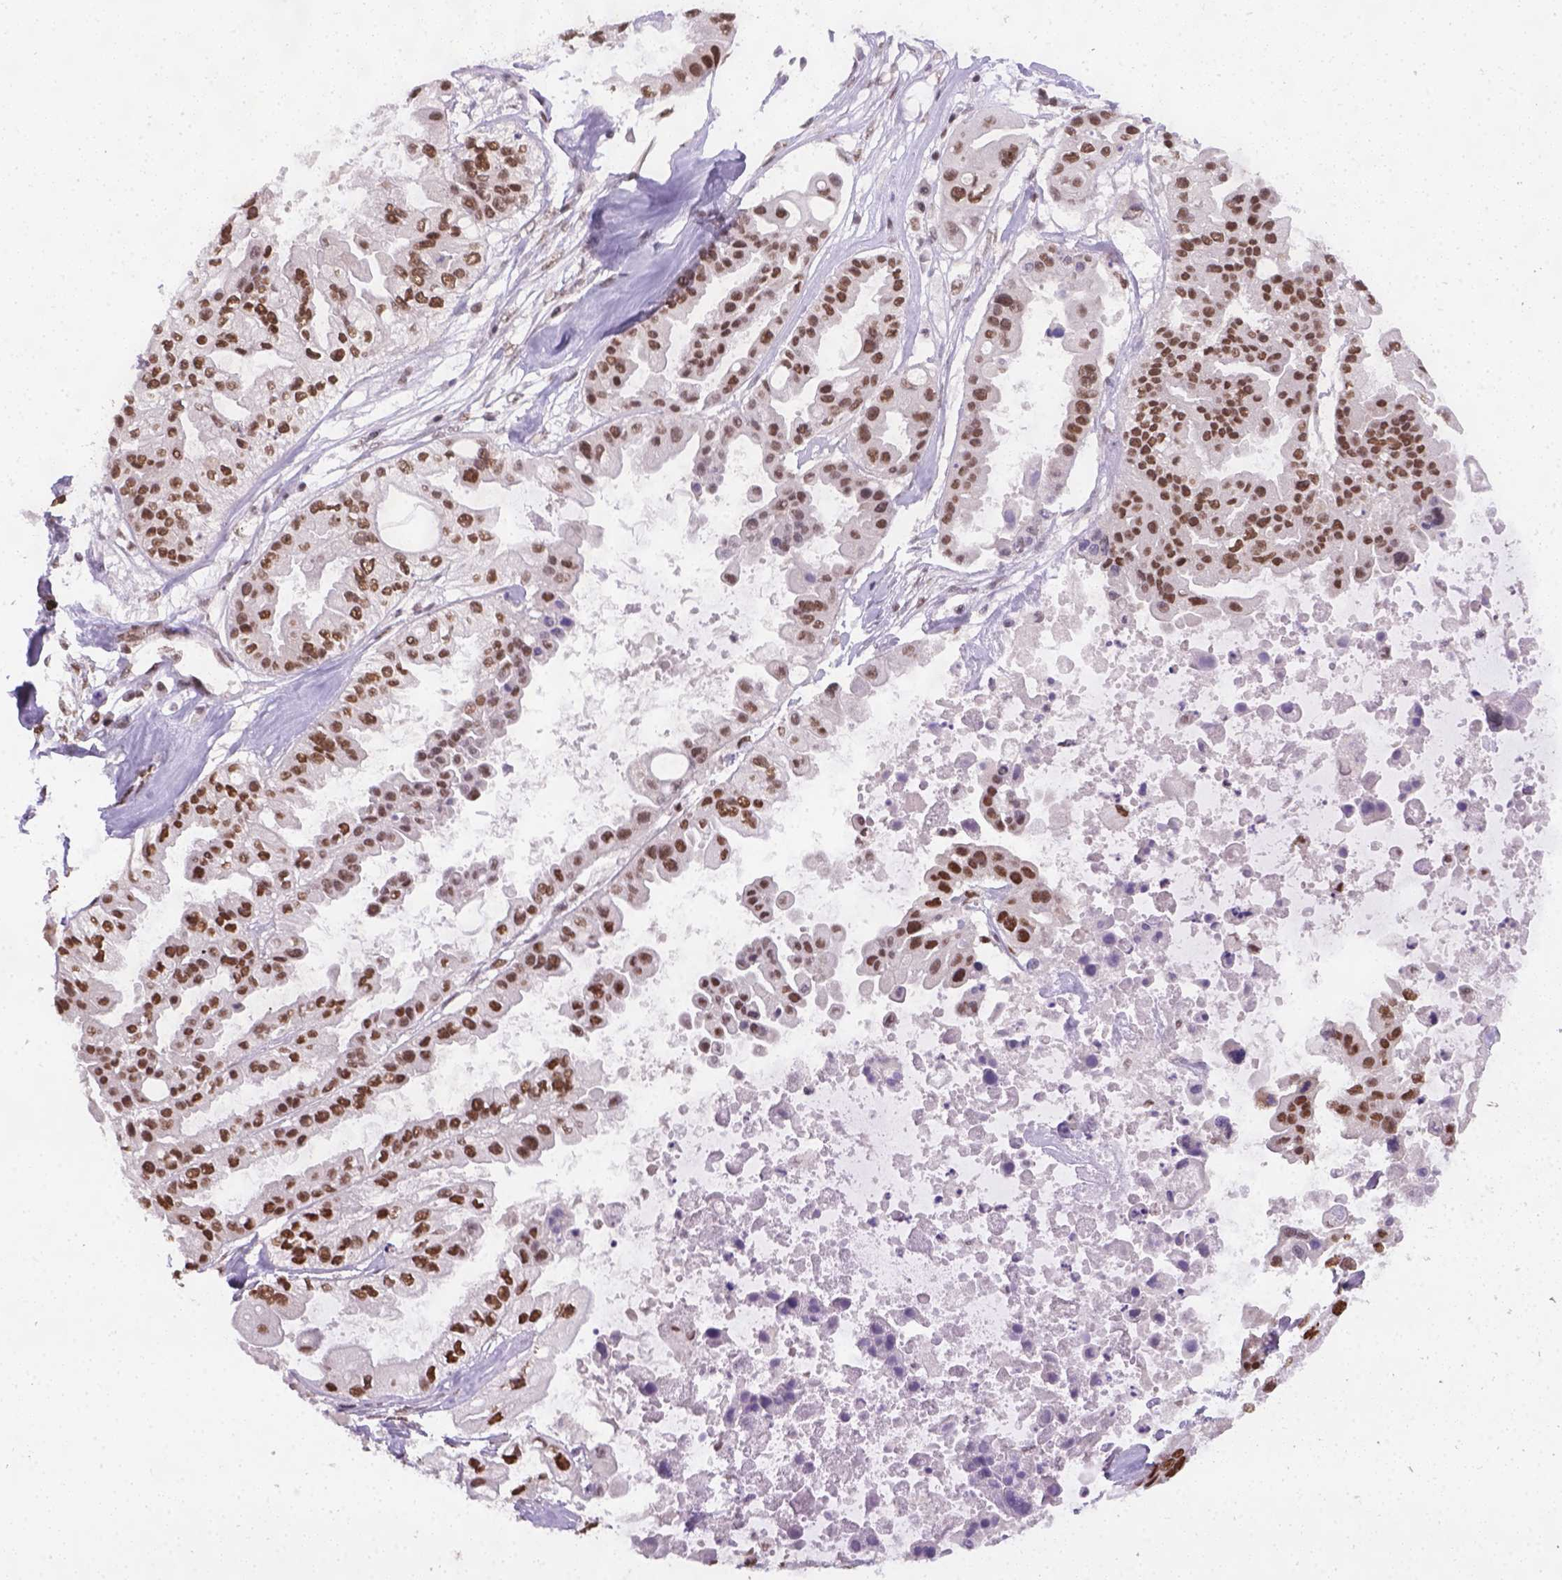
{"staining": {"intensity": "strong", "quantity": ">75%", "location": "nuclear"}, "tissue": "ovarian cancer", "cell_type": "Tumor cells", "image_type": "cancer", "snomed": [{"axis": "morphology", "description": "Cystadenocarcinoma, serous, NOS"}, {"axis": "topography", "description": "Ovary"}], "caption": "An IHC image of neoplastic tissue is shown. Protein staining in brown labels strong nuclear positivity in ovarian cancer (serous cystadenocarcinoma) within tumor cells.", "gene": "FANCE", "patient": {"sex": "female", "age": 56}}